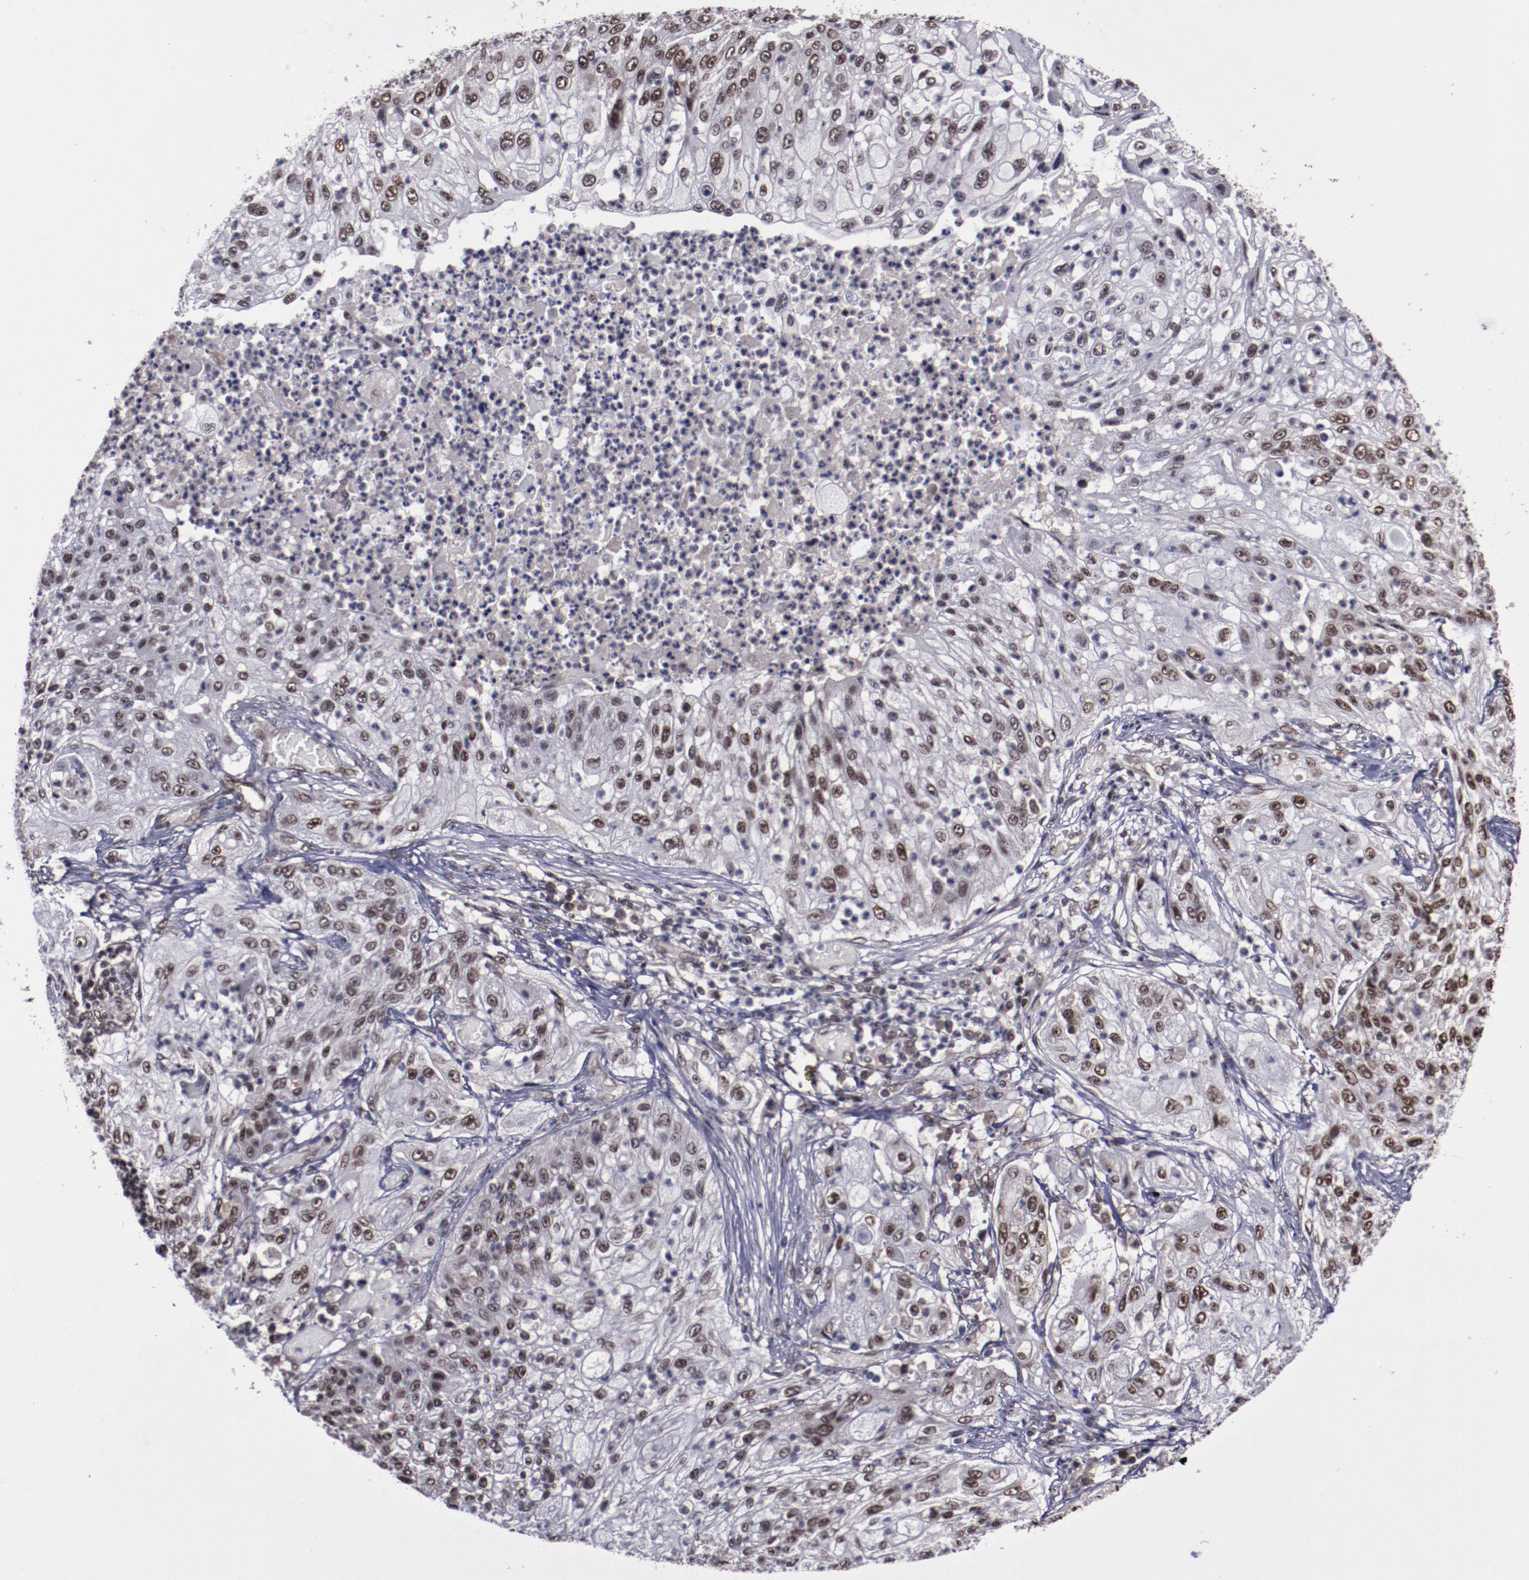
{"staining": {"intensity": "strong", "quantity": ">75%", "location": "nuclear"}, "tissue": "lung cancer", "cell_type": "Tumor cells", "image_type": "cancer", "snomed": [{"axis": "morphology", "description": "Inflammation, NOS"}, {"axis": "morphology", "description": "Squamous cell carcinoma, NOS"}, {"axis": "topography", "description": "Lymph node"}, {"axis": "topography", "description": "Soft tissue"}, {"axis": "topography", "description": "Lung"}], "caption": "An immunohistochemistry (IHC) photomicrograph of neoplastic tissue is shown. Protein staining in brown shows strong nuclear positivity in lung cancer within tumor cells.", "gene": "ERH", "patient": {"sex": "male", "age": 66}}